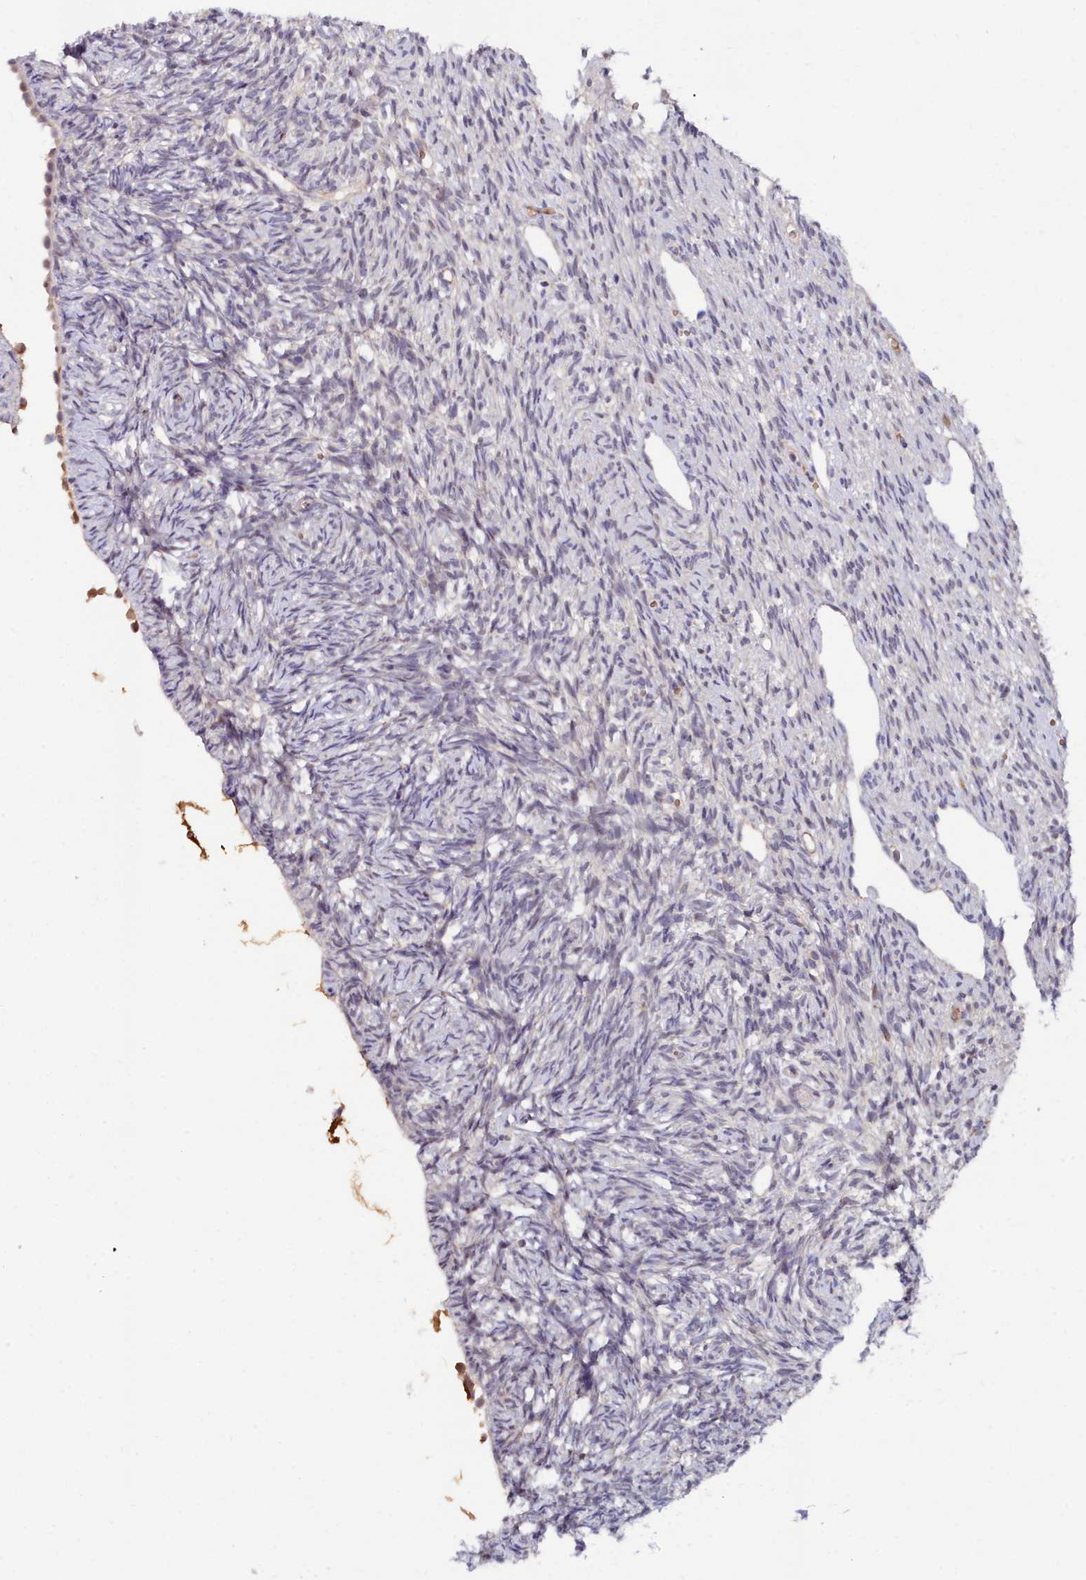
{"staining": {"intensity": "negative", "quantity": "none", "location": "none"}, "tissue": "ovary", "cell_type": "Follicle cells", "image_type": "normal", "snomed": [{"axis": "morphology", "description": "Normal tissue, NOS"}, {"axis": "topography", "description": "Ovary"}], "caption": "Immunohistochemistry photomicrograph of normal human ovary stained for a protein (brown), which displays no positivity in follicle cells.", "gene": "KCTD18", "patient": {"sex": "female", "age": 51}}